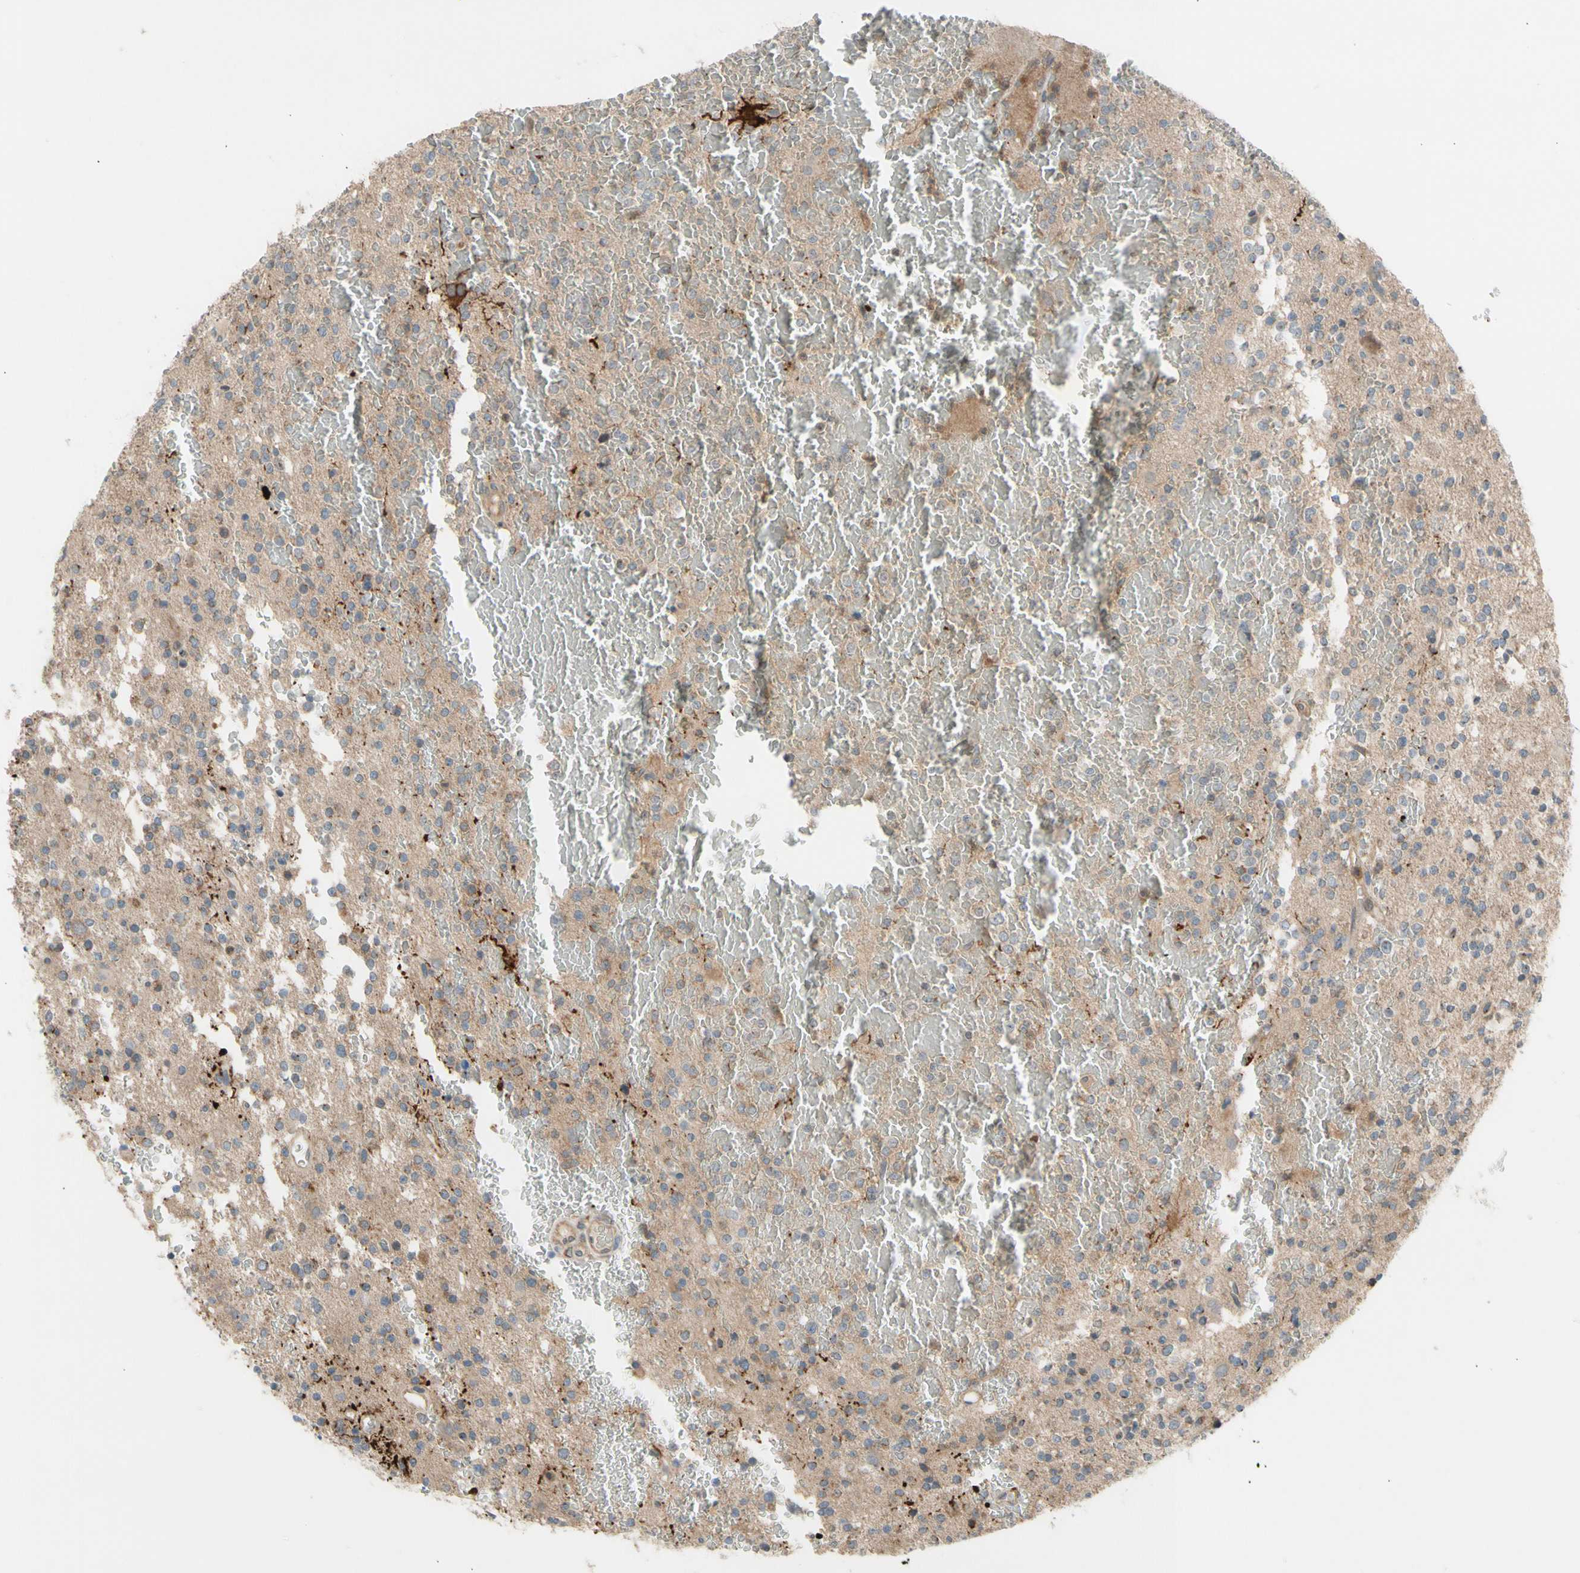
{"staining": {"intensity": "strong", "quantity": "<25%", "location": "cytoplasmic/membranous"}, "tissue": "glioma", "cell_type": "Tumor cells", "image_type": "cancer", "snomed": [{"axis": "morphology", "description": "Glioma, malignant, High grade"}, {"axis": "topography", "description": "Brain"}], "caption": "Protein expression analysis of glioma demonstrates strong cytoplasmic/membranous expression in approximately <25% of tumor cells.", "gene": "GALNT5", "patient": {"sex": "male", "age": 47}}